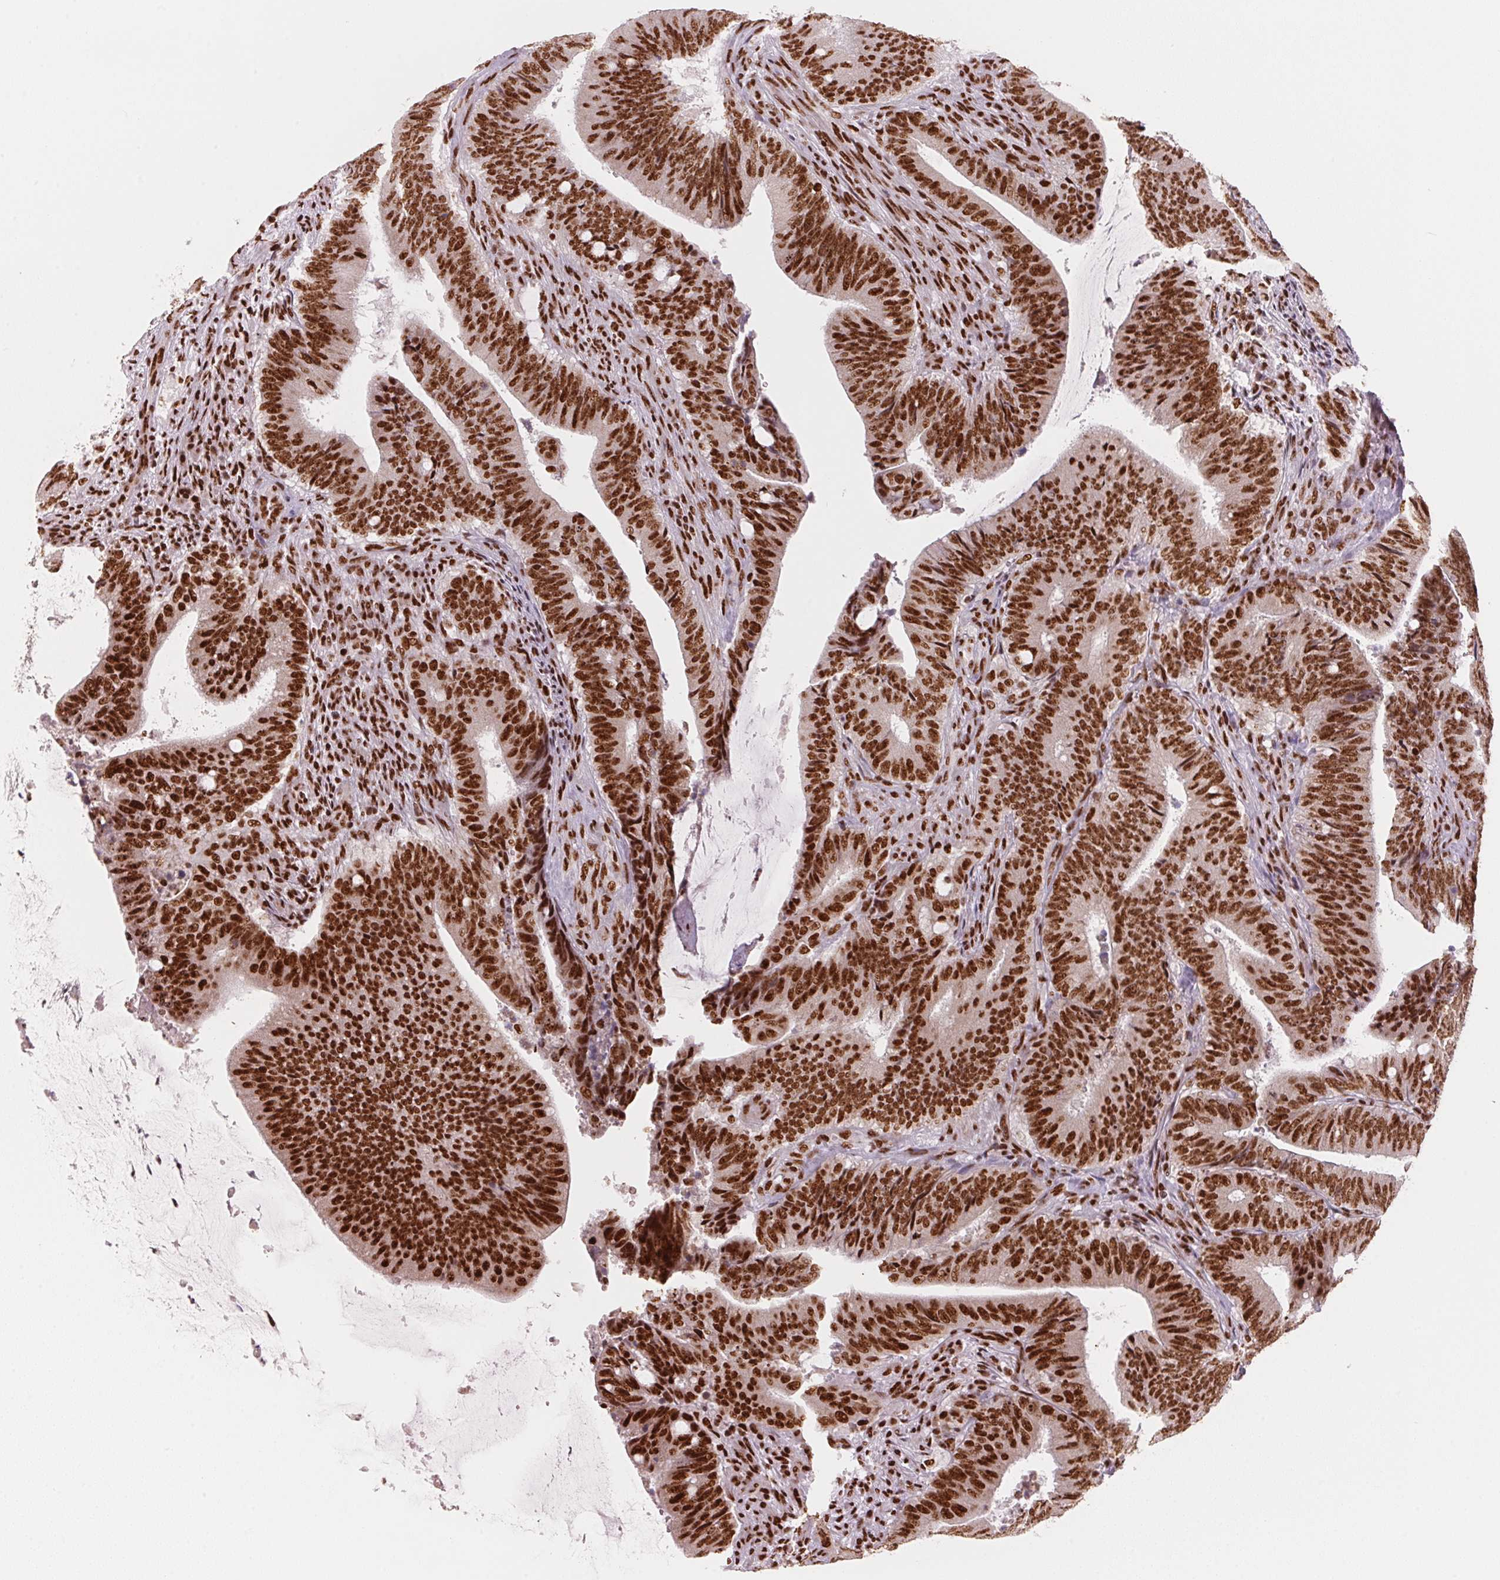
{"staining": {"intensity": "strong", "quantity": ">75%", "location": "nuclear"}, "tissue": "colorectal cancer", "cell_type": "Tumor cells", "image_type": "cancer", "snomed": [{"axis": "morphology", "description": "Adenocarcinoma, NOS"}, {"axis": "topography", "description": "Colon"}], "caption": "Immunohistochemical staining of colorectal cancer (adenocarcinoma) exhibits high levels of strong nuclear positivity in about >75% of tumor cells.", "gene": "NXF1", "patient": {"sex": "female", "age": 43}}